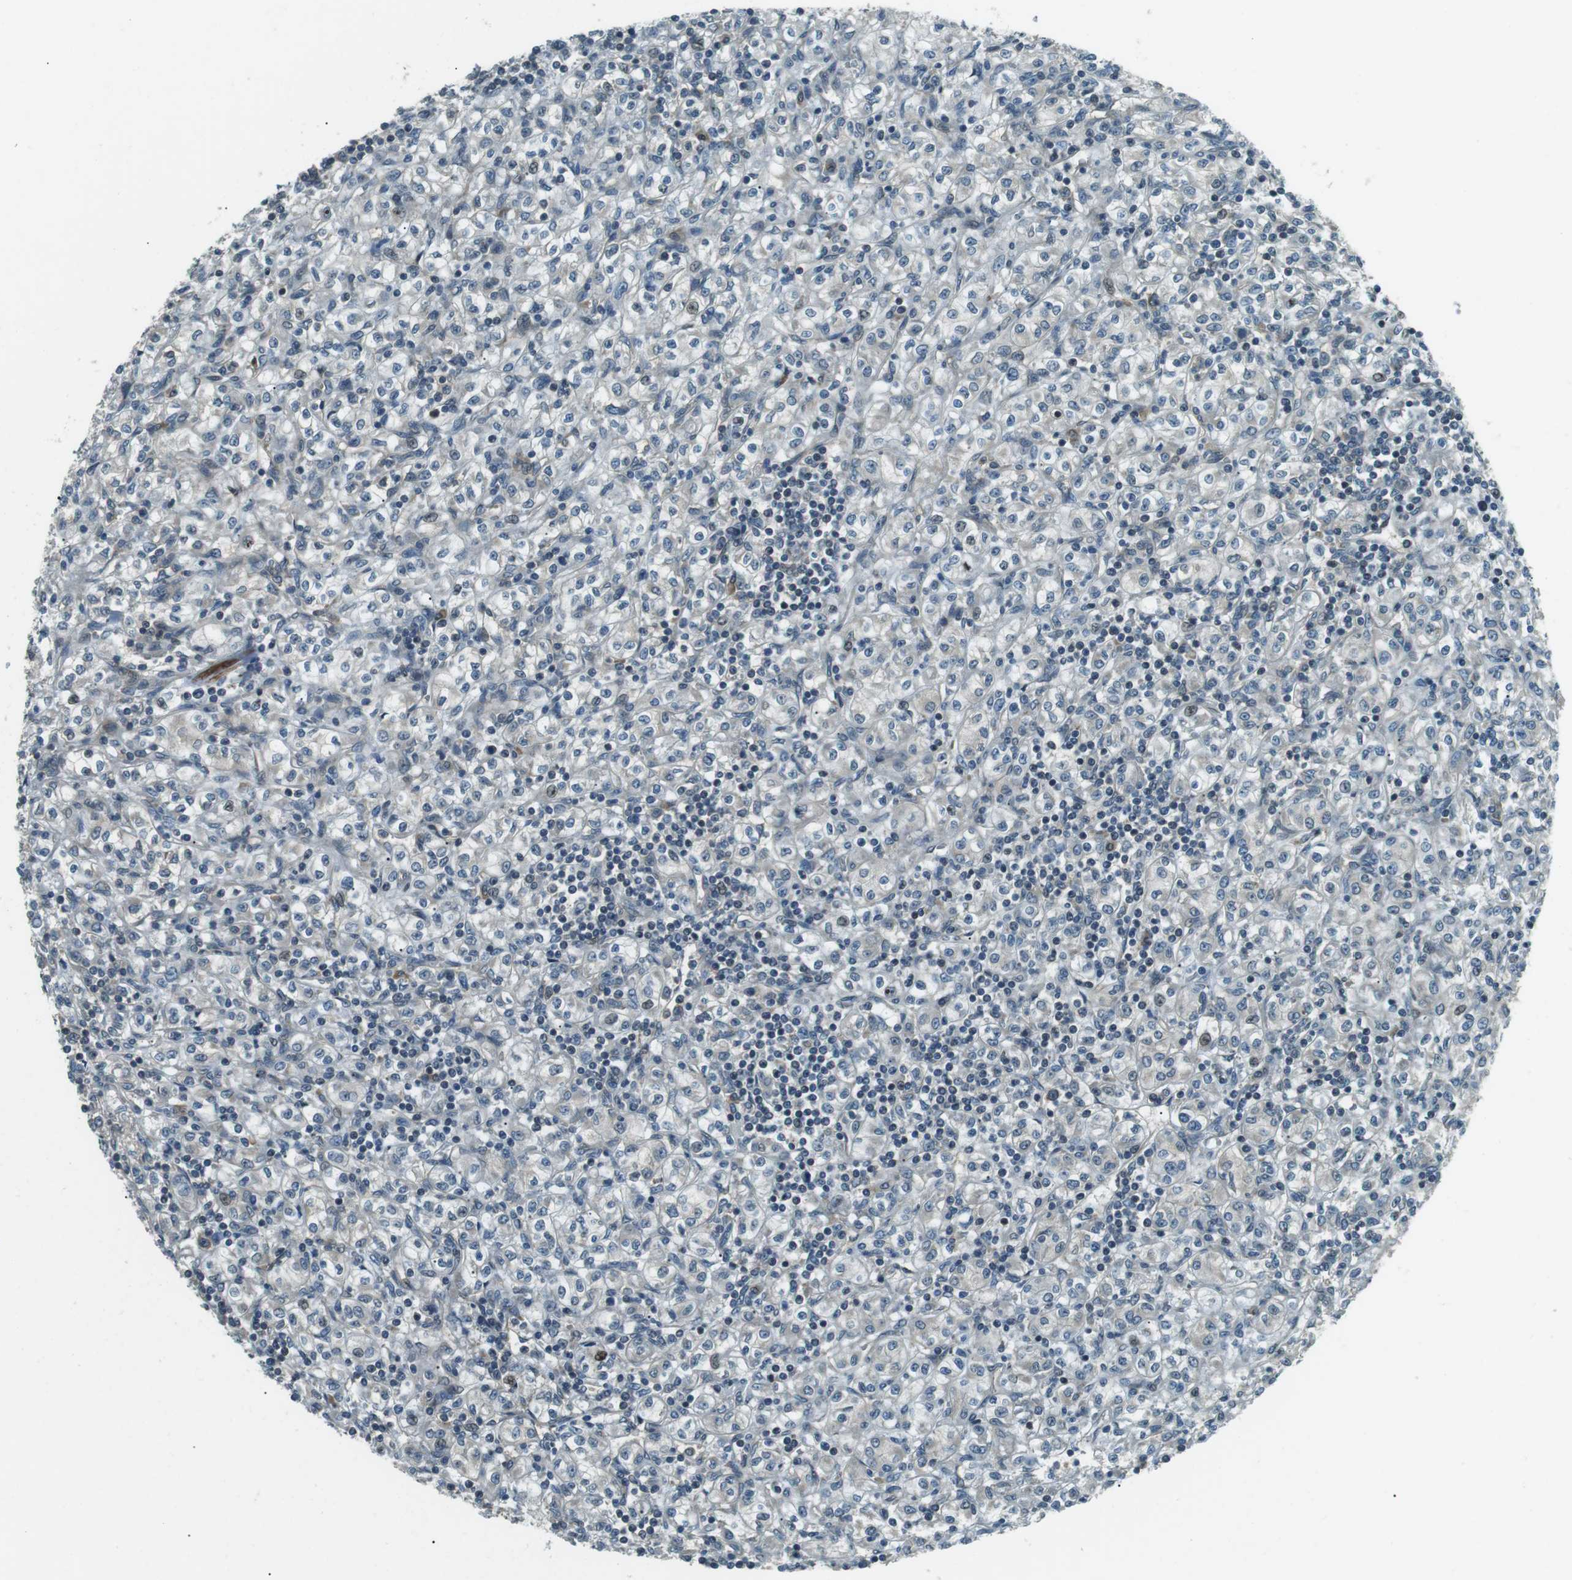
{"staining": {"intensity": "negative", "quantity": "none", "location": "none"}, "tissue": "renal cancer", "cell_type": "Tumor cells", "image_type": "cancer", "snomed": [{"axis": "morphology", "description": "Adenocarcinoma, NOS"}, {"axis": "topography", "description": "Kidney"}], "caption": "Human renal cancer stained for a protein using IHC exhibits no expression in tumor cells.", "gene": "TMEM74", "patient": {"sex": "male", "age": 77}}